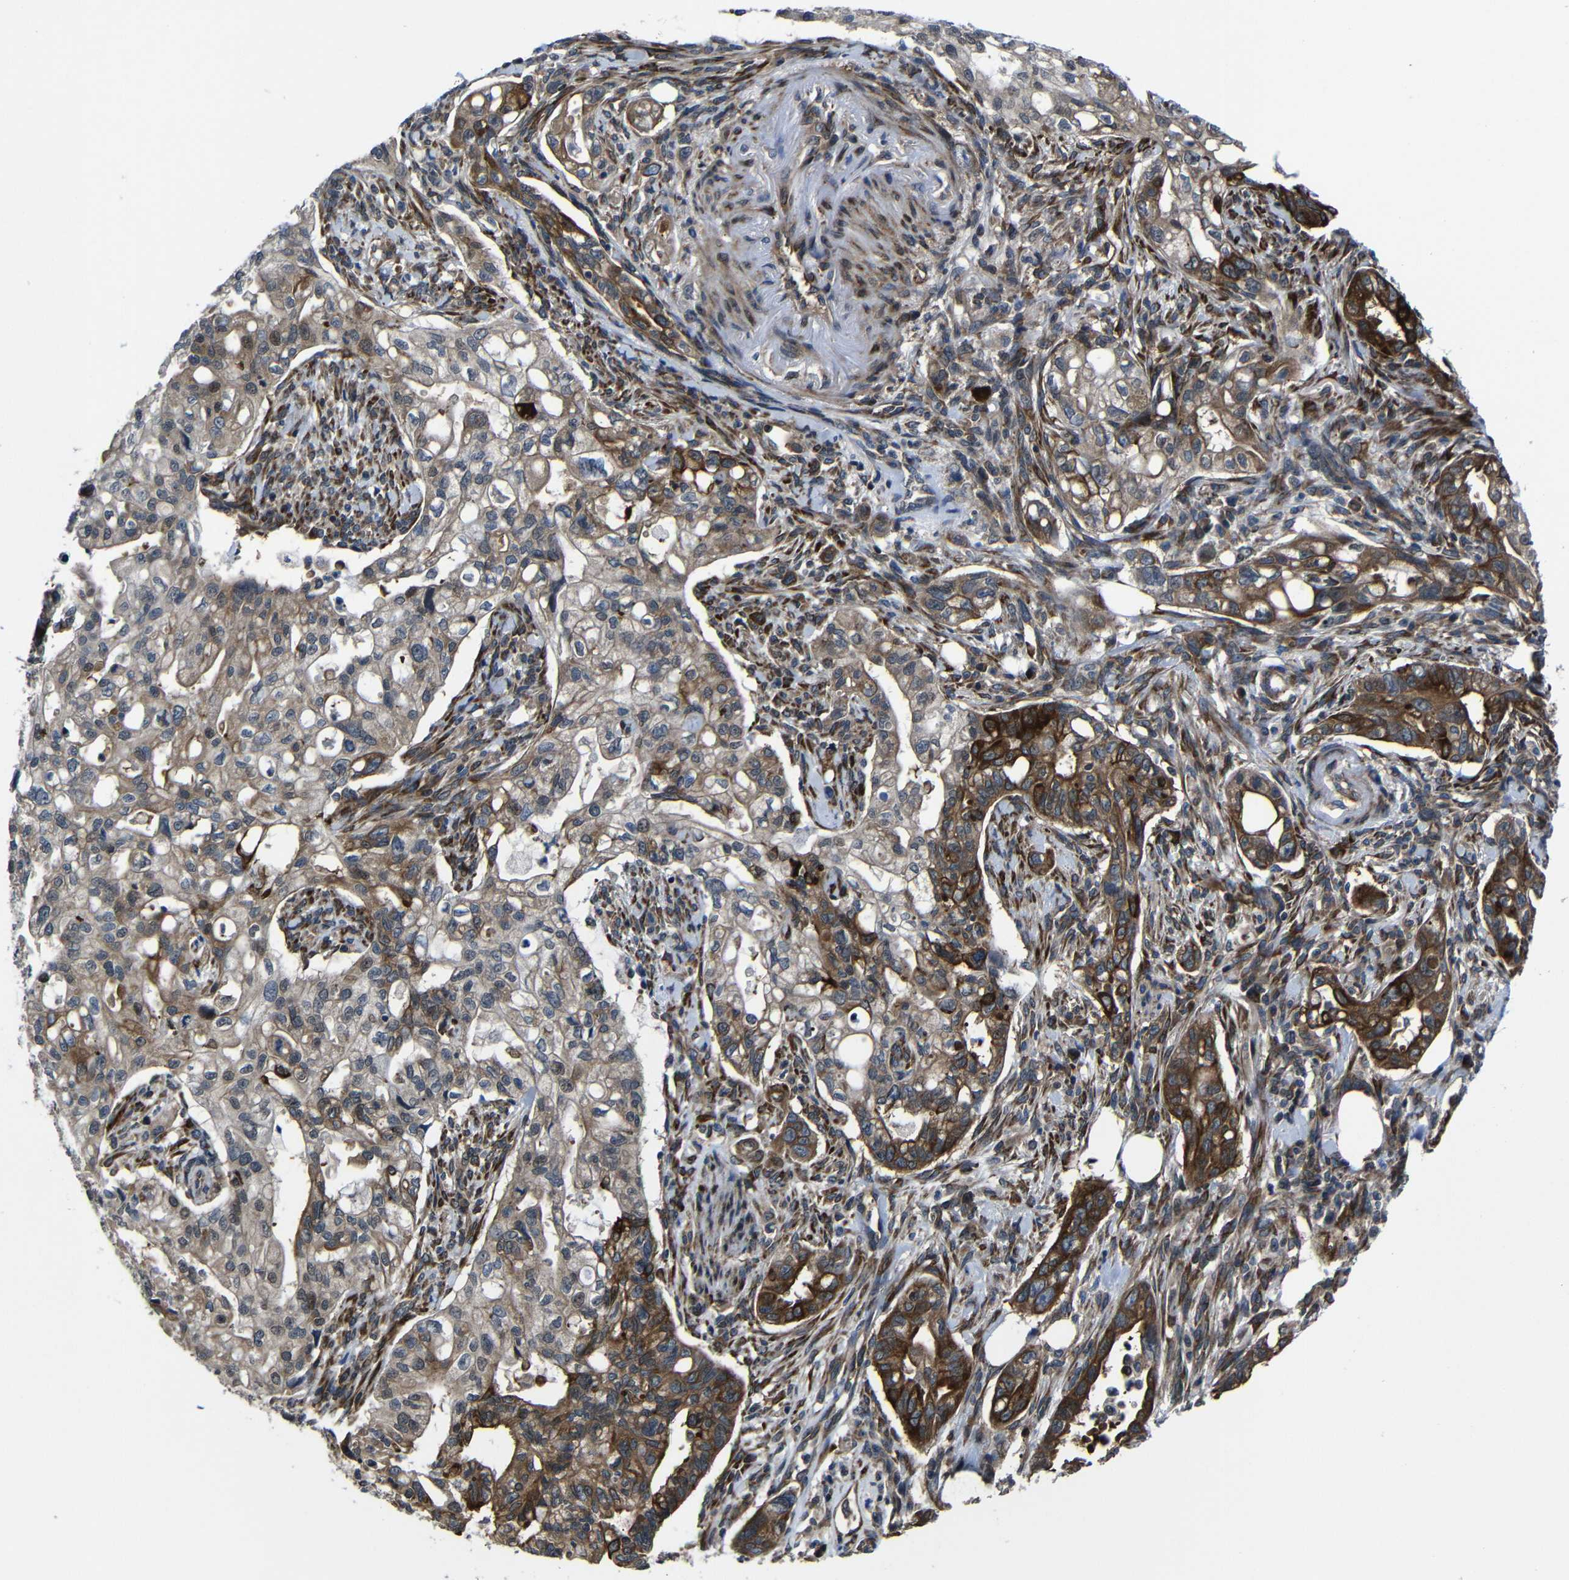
{"staining": {"intensity": "moderate", "quantity": ">75%", "location": "cytoplasmic/membranous"}, "tissue": "pancreatic cancer", "cell_type": "Tumor cells", "image_type": "cancer", "snomed": [{"axis": "morphology", "description": "Normal tissue, NOS"}, {"axis": "topography", "description": "Pancreas"}], "caption": "Brown immunohistochemical staining in human pancreatic cancer reveals moderate cytoplasmic/membranous expression in approximately >75% of tumor cells.", "gene": "KIAA0513", "patient": {"sex": "male", "age": 42}}